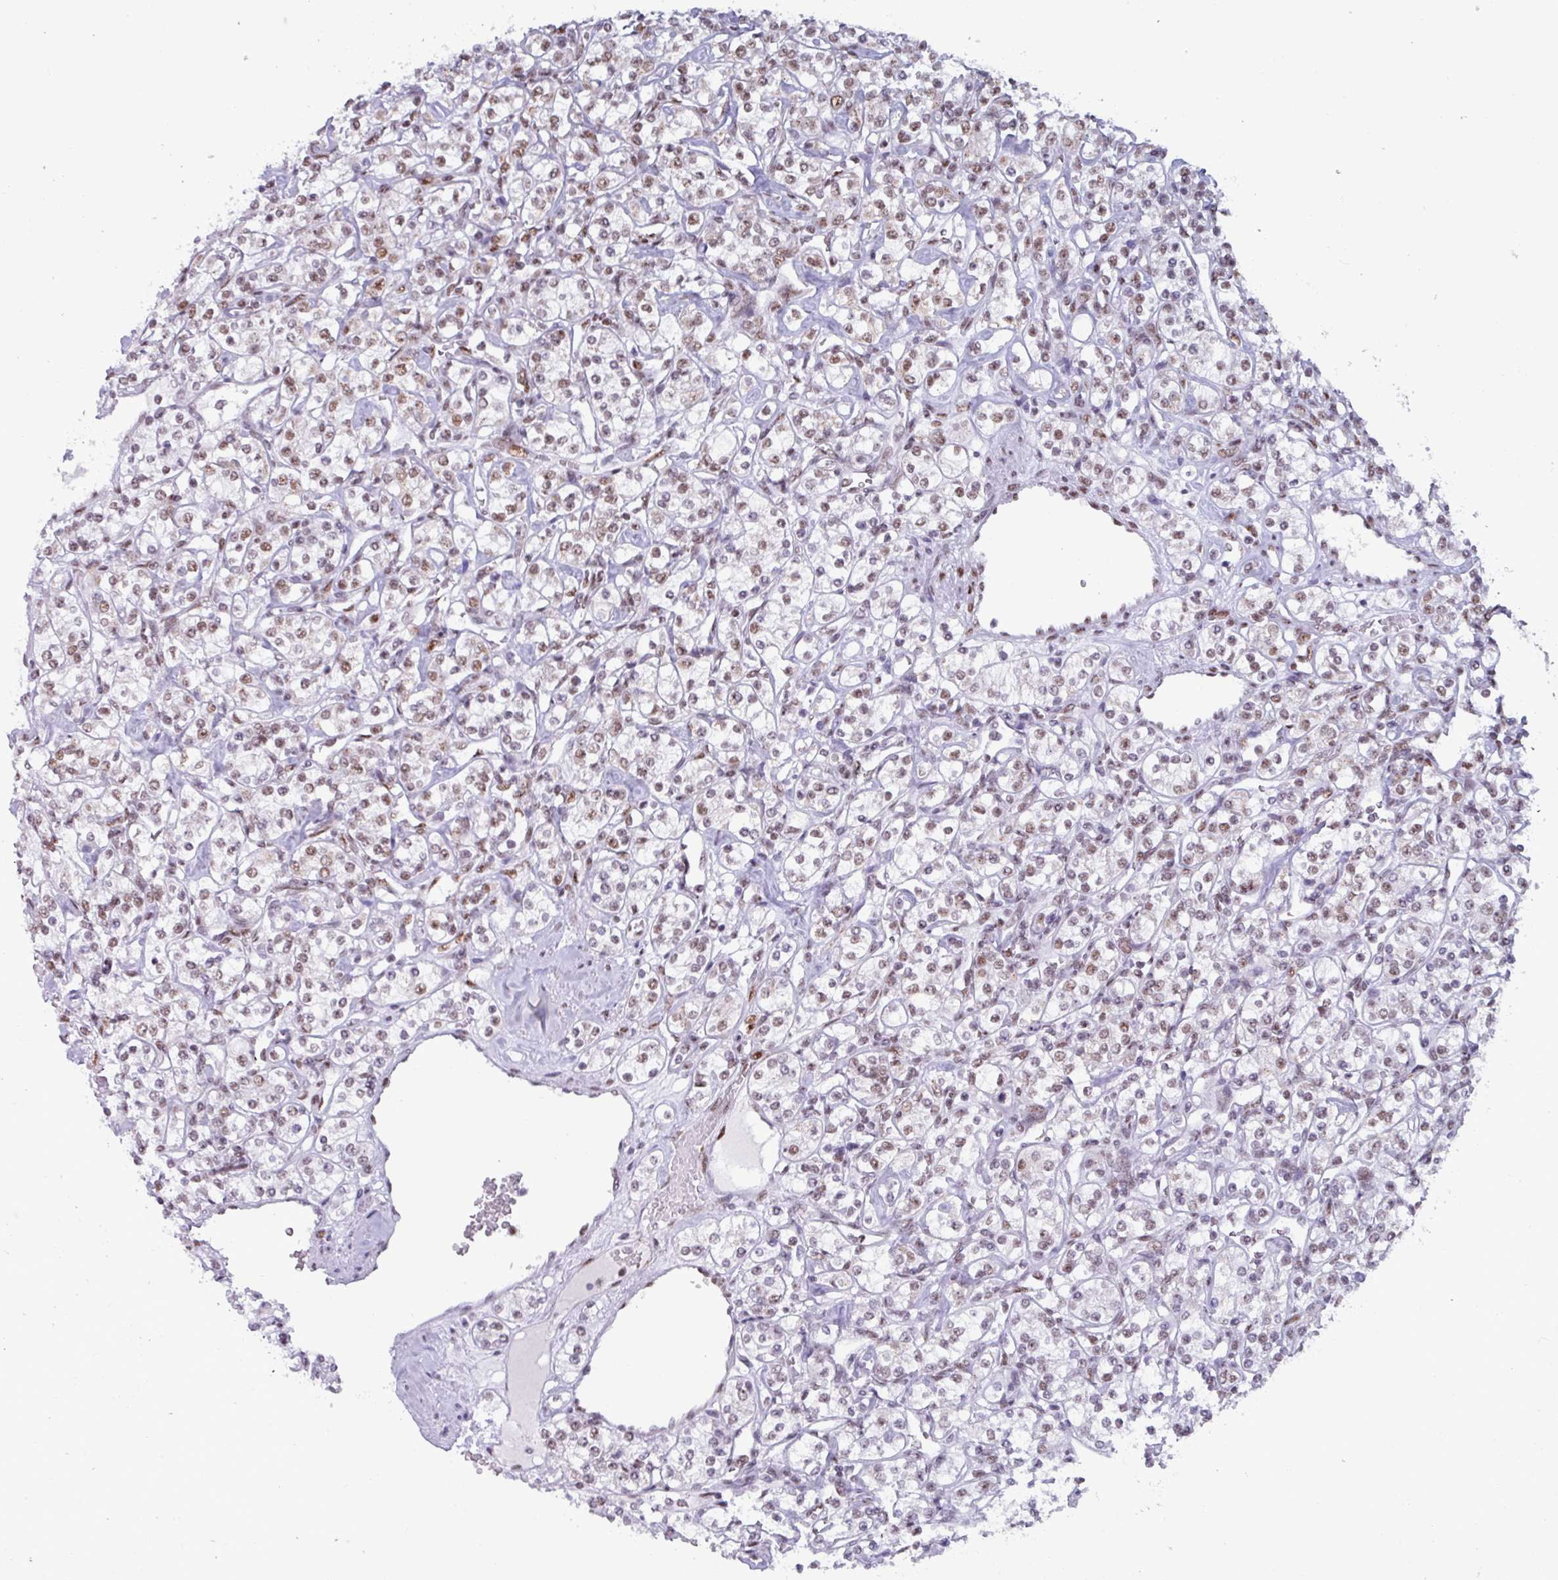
{"staining": {"intensity": "weak", "quantity": ">75%", "location": "nuclear"}, "tissue": "renal cancer", "cell_type": "Tumor cells", "image_type": "cancer", "snomed": [{"axis": "morphology", "description": "Adenocarcinoma, NOS"}, {"axis": "topography", "description": "Kidney"}], "caption": "Approximately >75% of tumor cells in renal cancer reveal weak nuclear protein positivity as visualized by brown immunohistochemical staining.", "gene": "PUF60", "patient": {"sex": "male", "age": 77}}